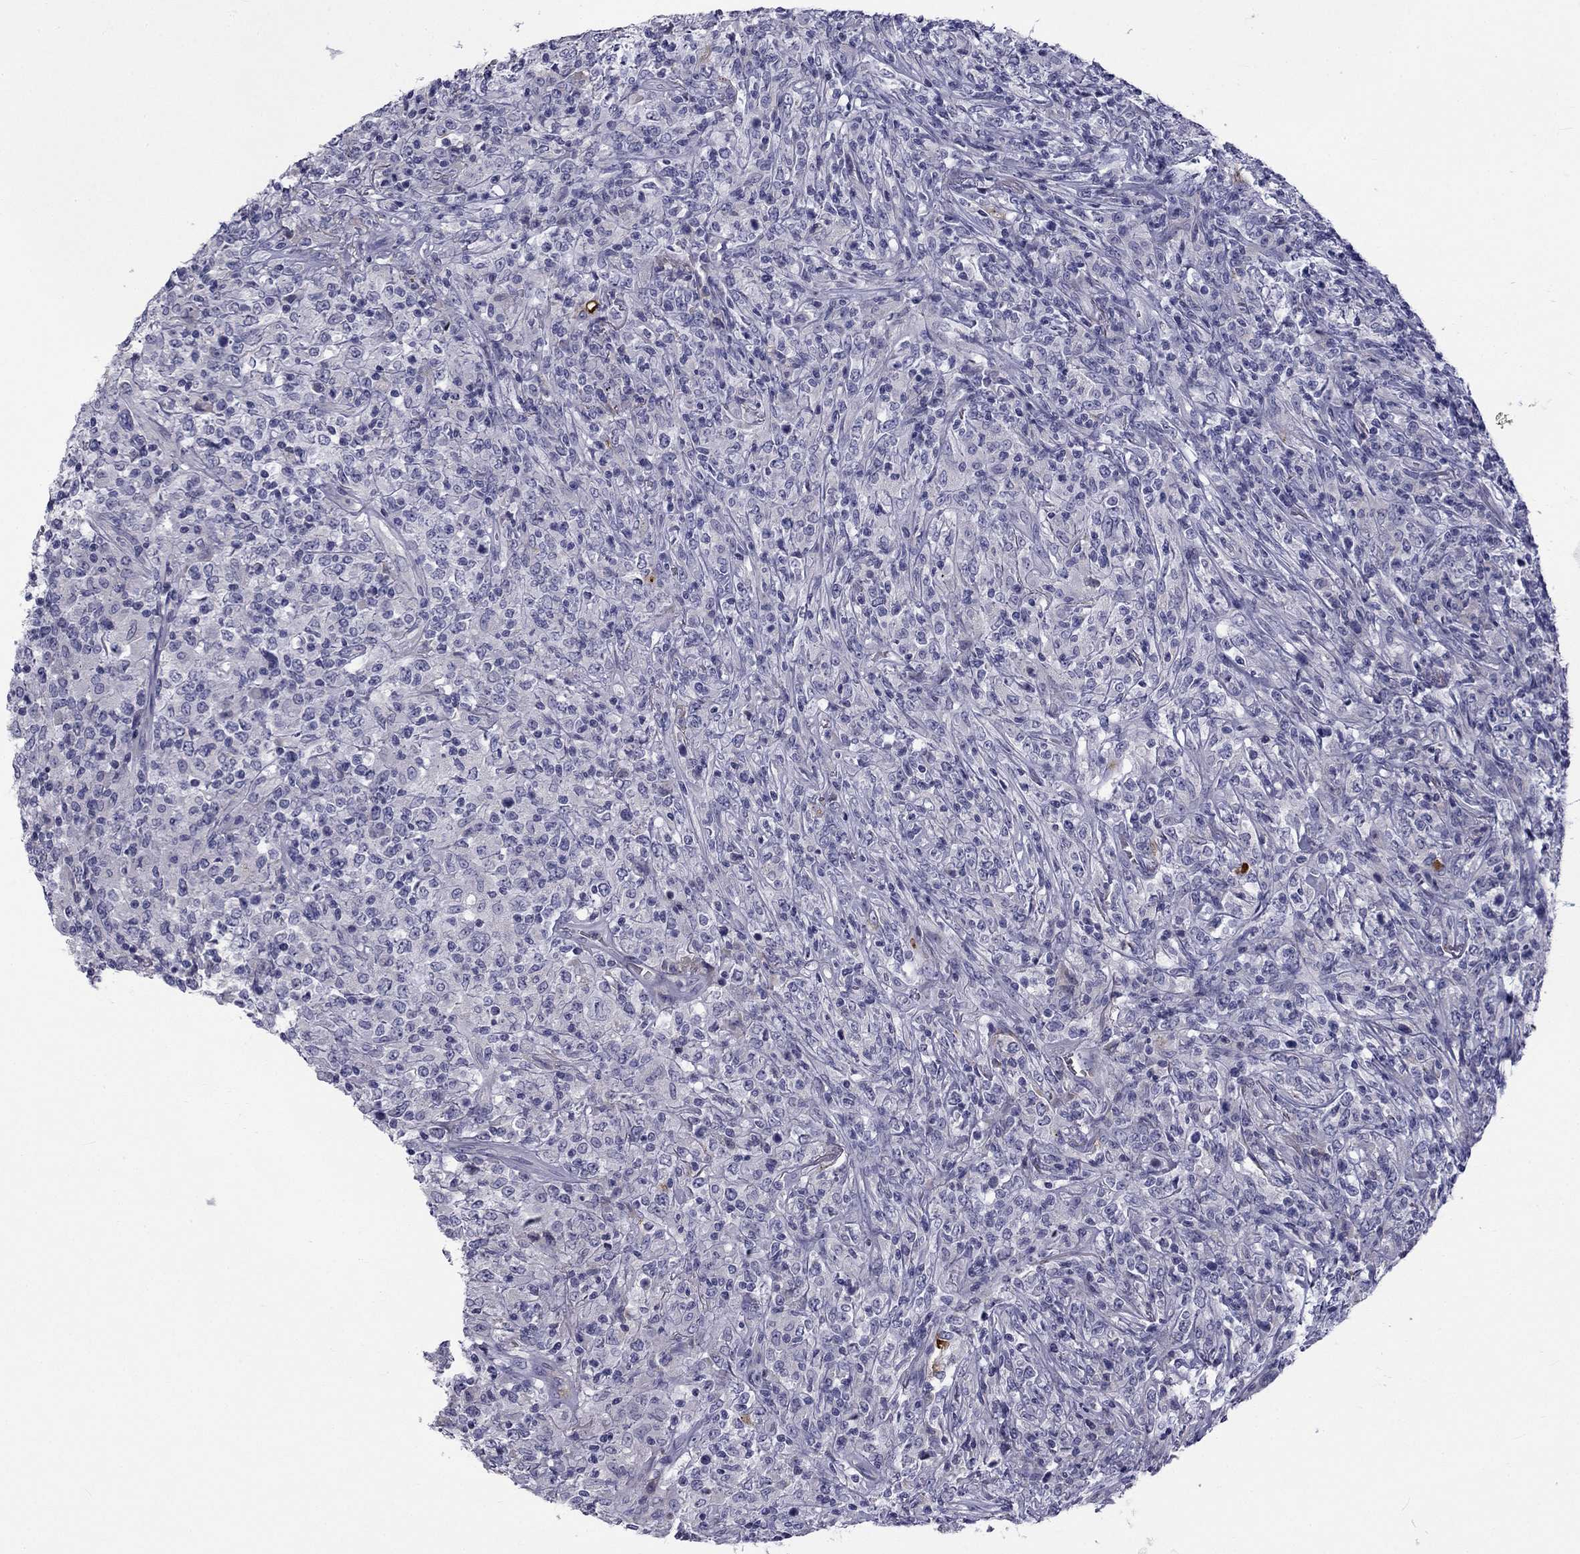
{"staining": {"intensity": "negative", "quantity": "none", "location": "none"}, "tissue": "lymphoma", "cell_type": "Tumor cells", "image_type": "cancer", "snomed": [{"axis": "morphology", "description": "Malignant lymphoma, non-Hodgkin's type, High grade"}, {"axis": "topography", "description": "Lung"}], "caption": "This is an immunohistochemistry image of human lymphoma. There is no positivity in tumor cells.", "gene": "CLPSL2", "patient": {"sex": "male", "age": 79}}